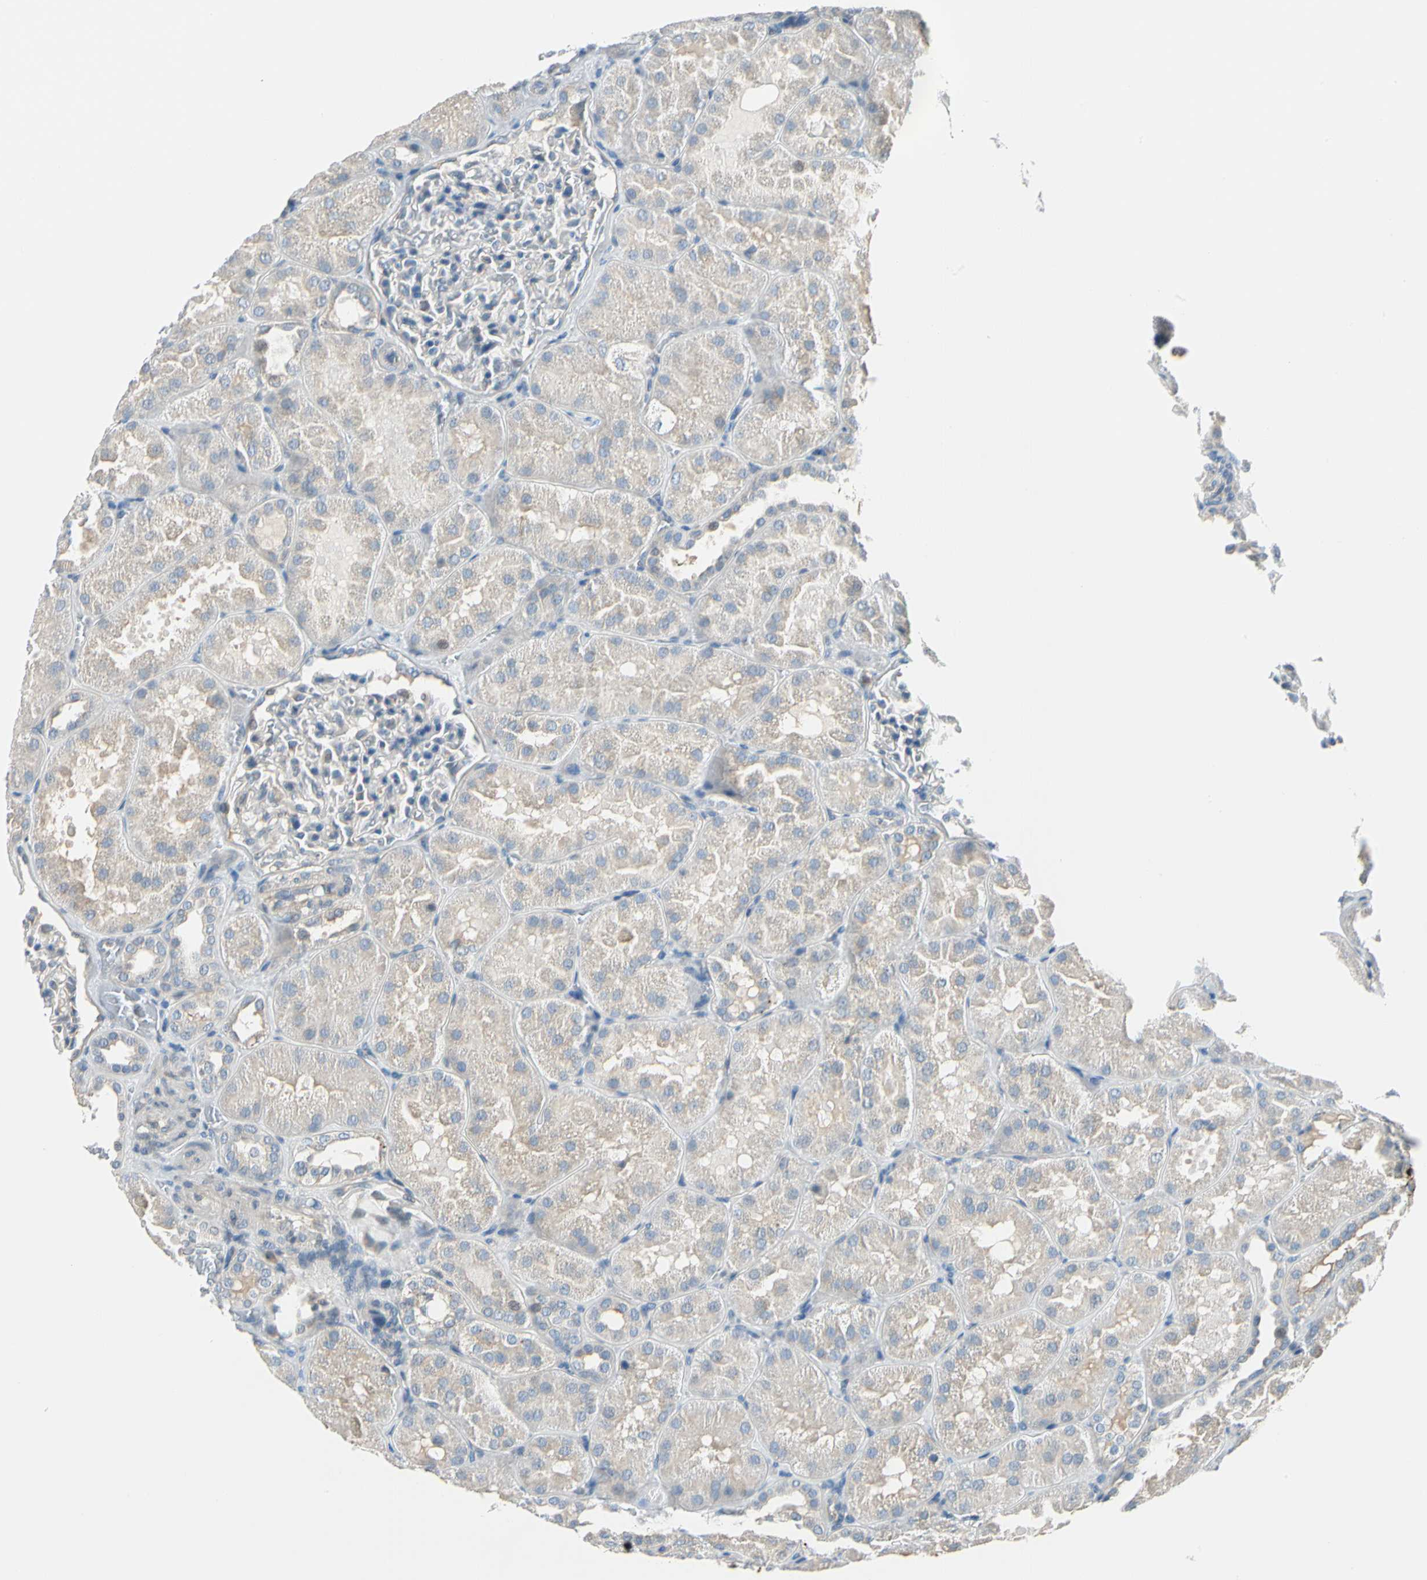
{"staining": {"intensity": "weak", "quantity": "25%-75%", "location": "cytoplasmic/membranous"}, "tissue": "kidney", "cell_type": "Cells in glomeruli", "image_type": "normal", "snomed": [{"axis": "morphology", "description": "Normal tissue, NOS"}, {"axis": "topography", "description": "Kidney"}], "caption": "Immunohistochemical staining of normal kidney displays 25%-75% levels of weak cytoplasmic/membranous protein positivity in about 25%-75% of cells in glomeruli.", "gene": "STK40", "patient": {"sex": "male", "age": 28}}